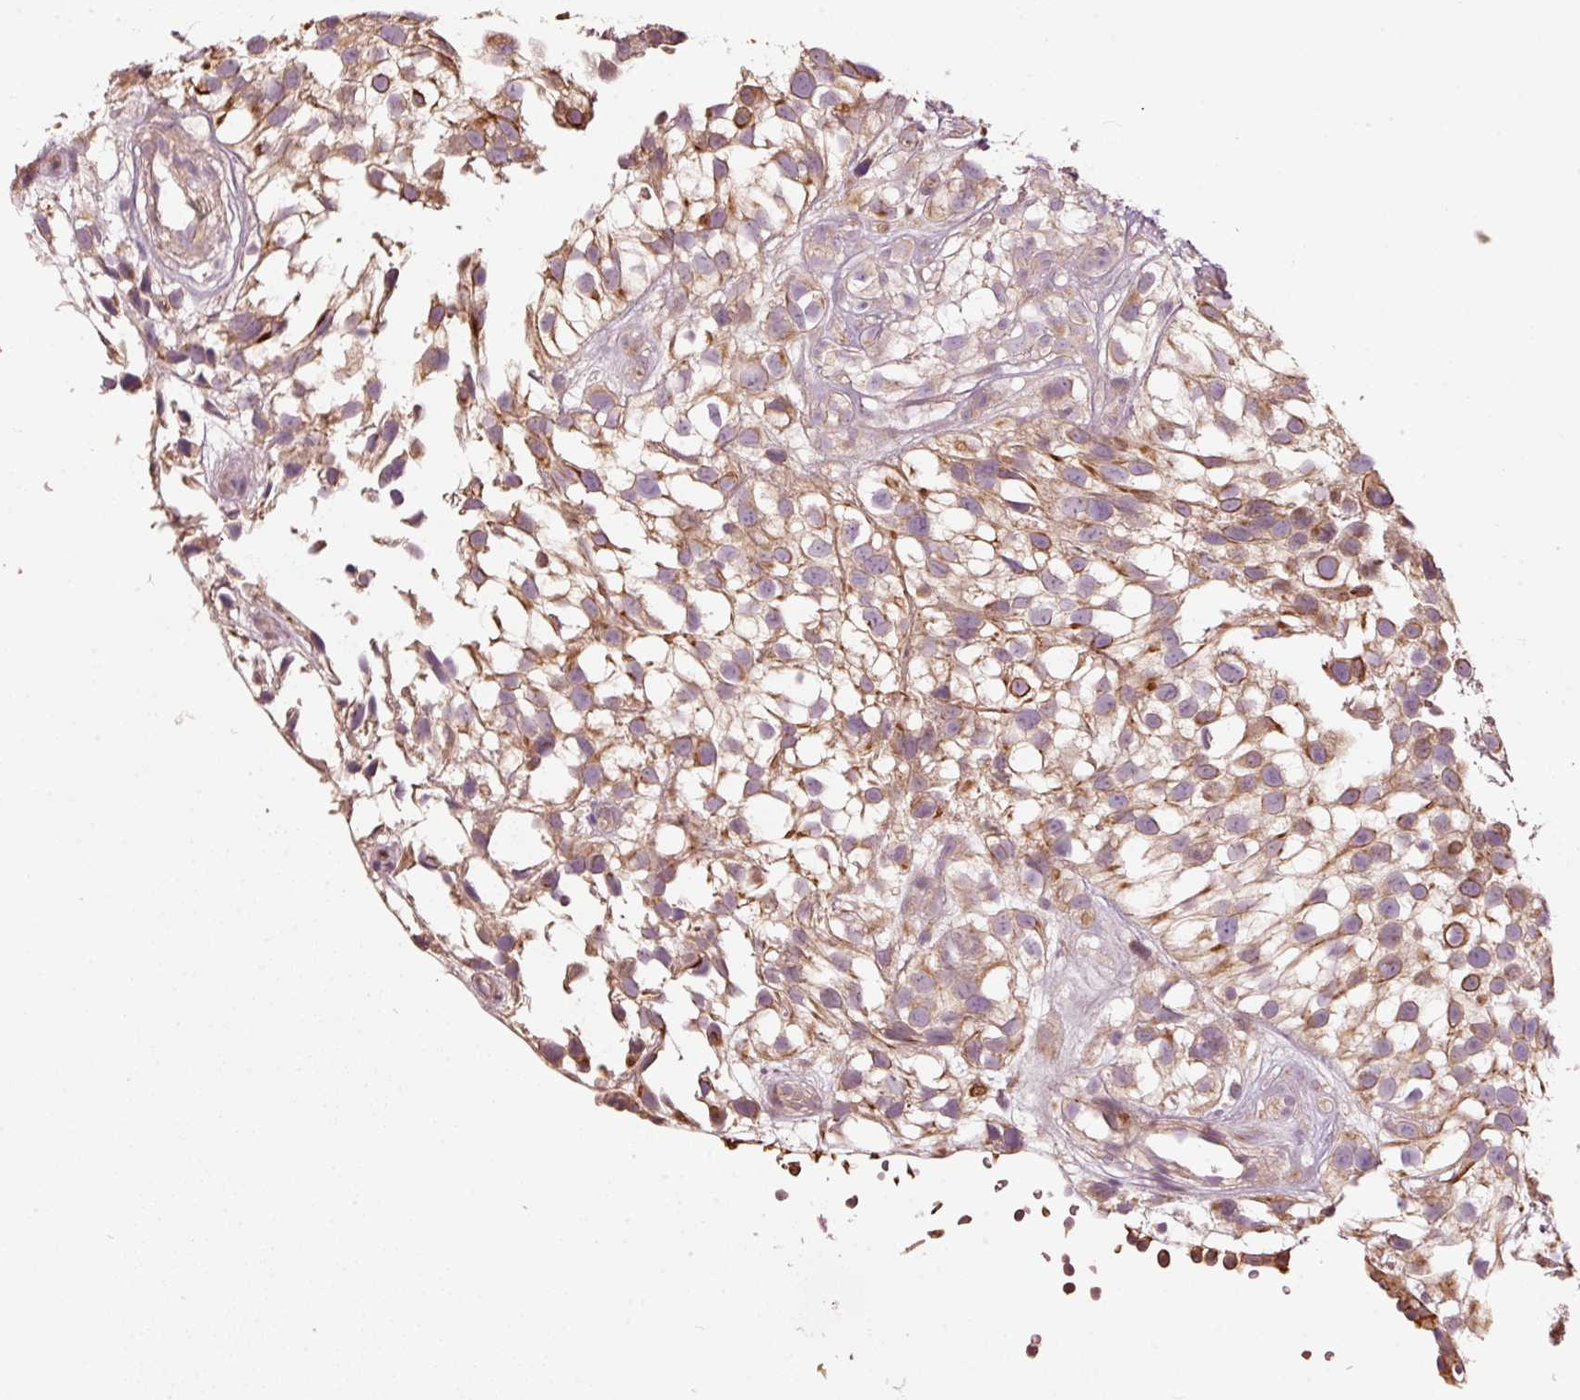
{"staining": {"intensity": "moderate", "quantity": ">75%", "location": "cytoplasmic/membranous"}, "tissue": "urothelial cancer", "cell_type": "Tumor cells", "image_type": "cancer", "snomed": [{"axis": "morphology", "description": "Urothelial carcinoma, High grade"}, {"axis": "topography", "description": "Urinary bladder"}], "caption": "A medium amount of moderate cytoplasmic/membranous staining is present in about >75% of tumor cells in urothelial carcinoma (high-grade) tissue.", "gene": "MAP10", "patient": {"sex": "male", "age": 56}}